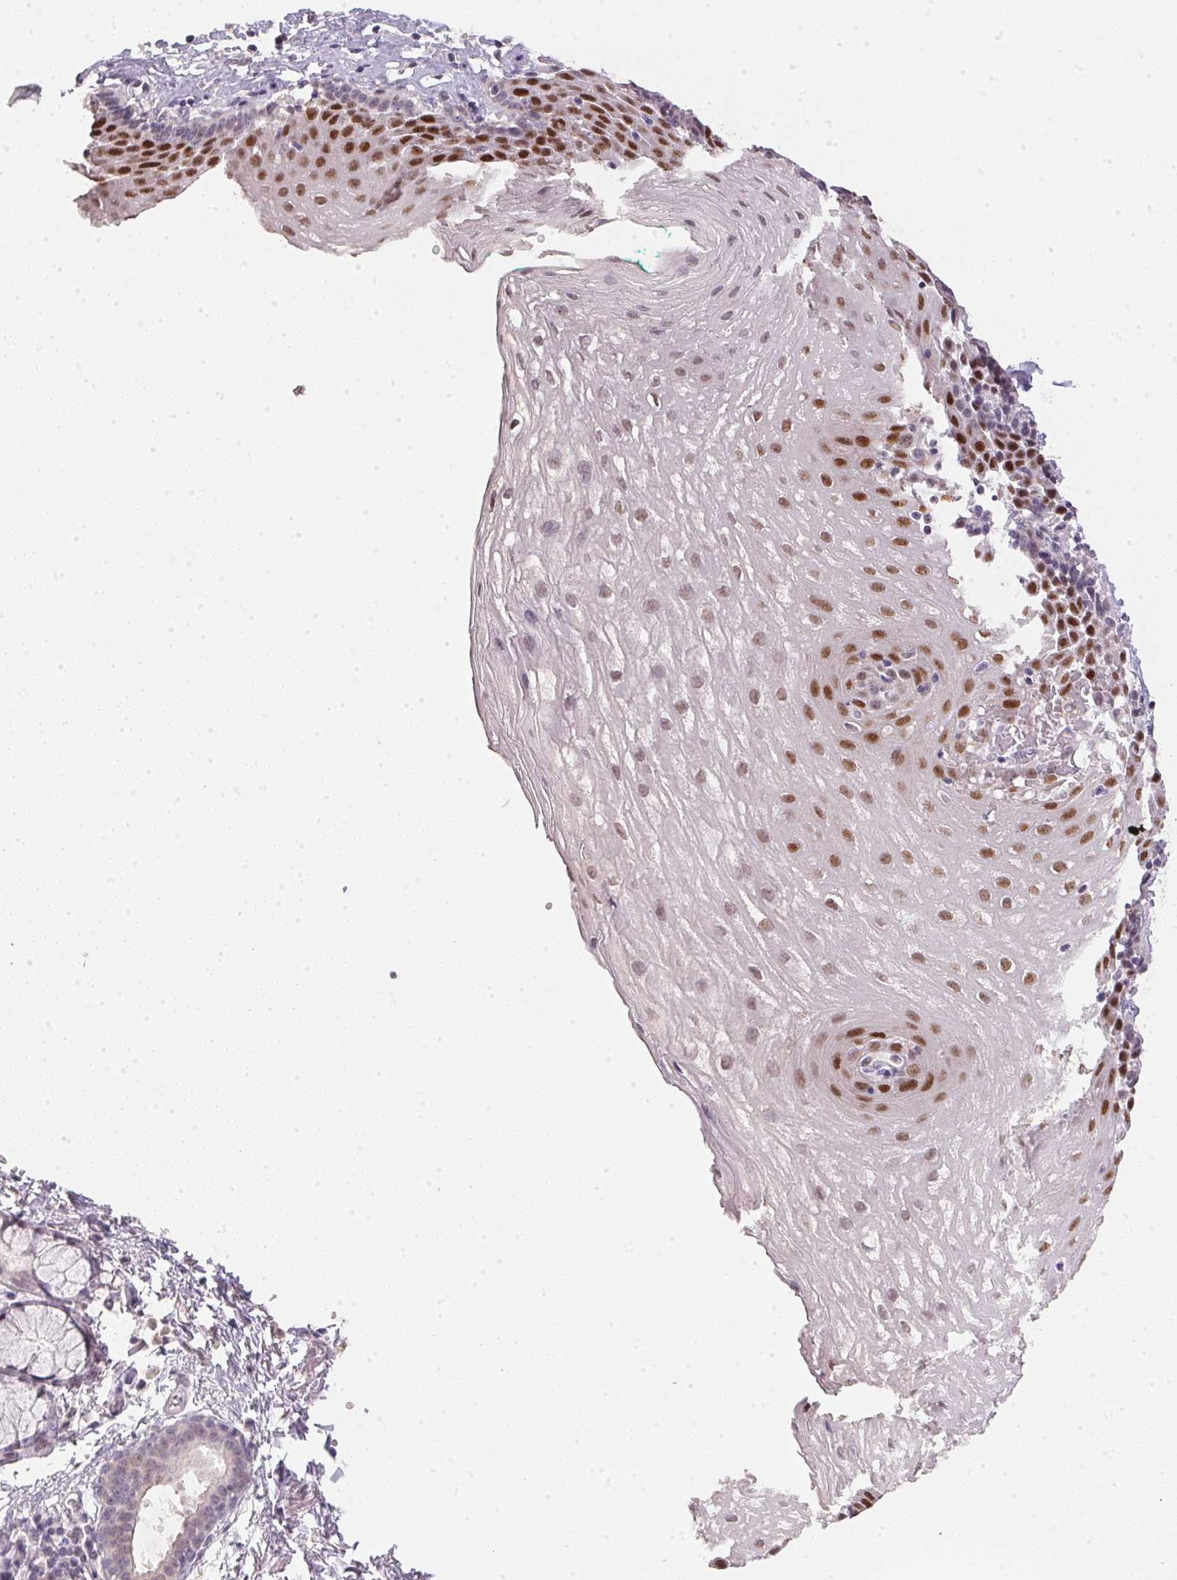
{"staining": {"intensity": "moderate", "quantity": ">75%", "location": "nuclear"}, "tissue": "esophagus", "cell_type": "Squamous epithelial cells", "image_type": "normal", "snomed": [{"axis": "morphology", "description": "Normal tissue, NOS"}, {"axis": "topography", "description": "Esophagus"}], "caption": "Immunohistochemistry histopathology image of benign esophagus: human esophagus stained using IHC shows medium levels of moderate protein expression localized specifically in the nuclear of squamous epithelial cells, appearing as a nuclear brown color.", "gene": "POLR3G", "patient": {"sex": "female", "age": 81}}